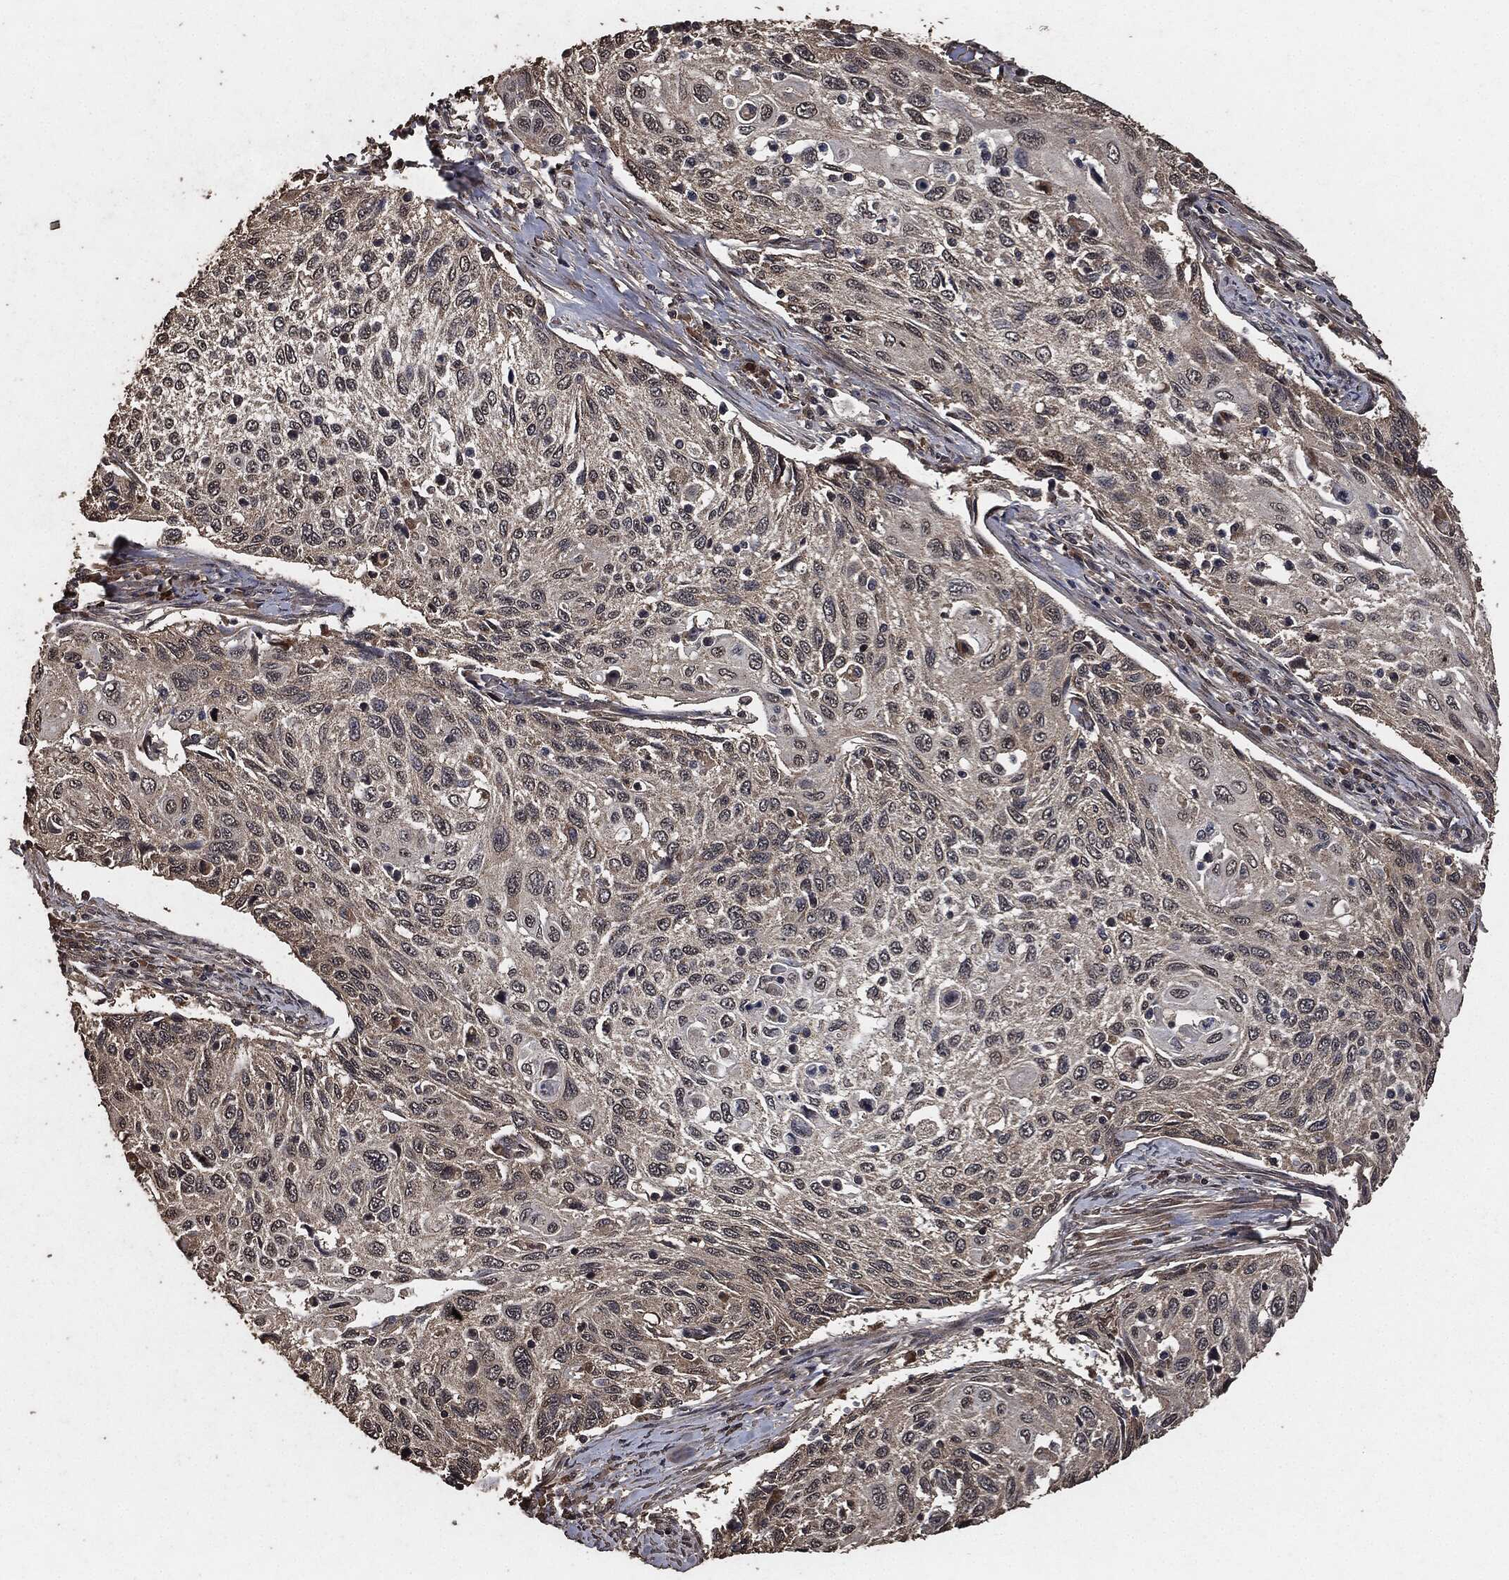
{"staining": {"intensity": "negative", "quantity": "none", "location": "none"}, "tissue": "cervical cancer", "cell_type": "Tumor cells", "image_type": "cancer", "snomed": [{"axis": "morphology", "description": "Squamous cell carcinoma, NOS"}, {"axis": "topography", "description": "Cervix"}], "caption": "A micrograph of human cervical squamous cell carcinoma is negative for staining in tumor cells.", "gene": "AKT1S1", "patient": {"sex": "female", "age": 70}}